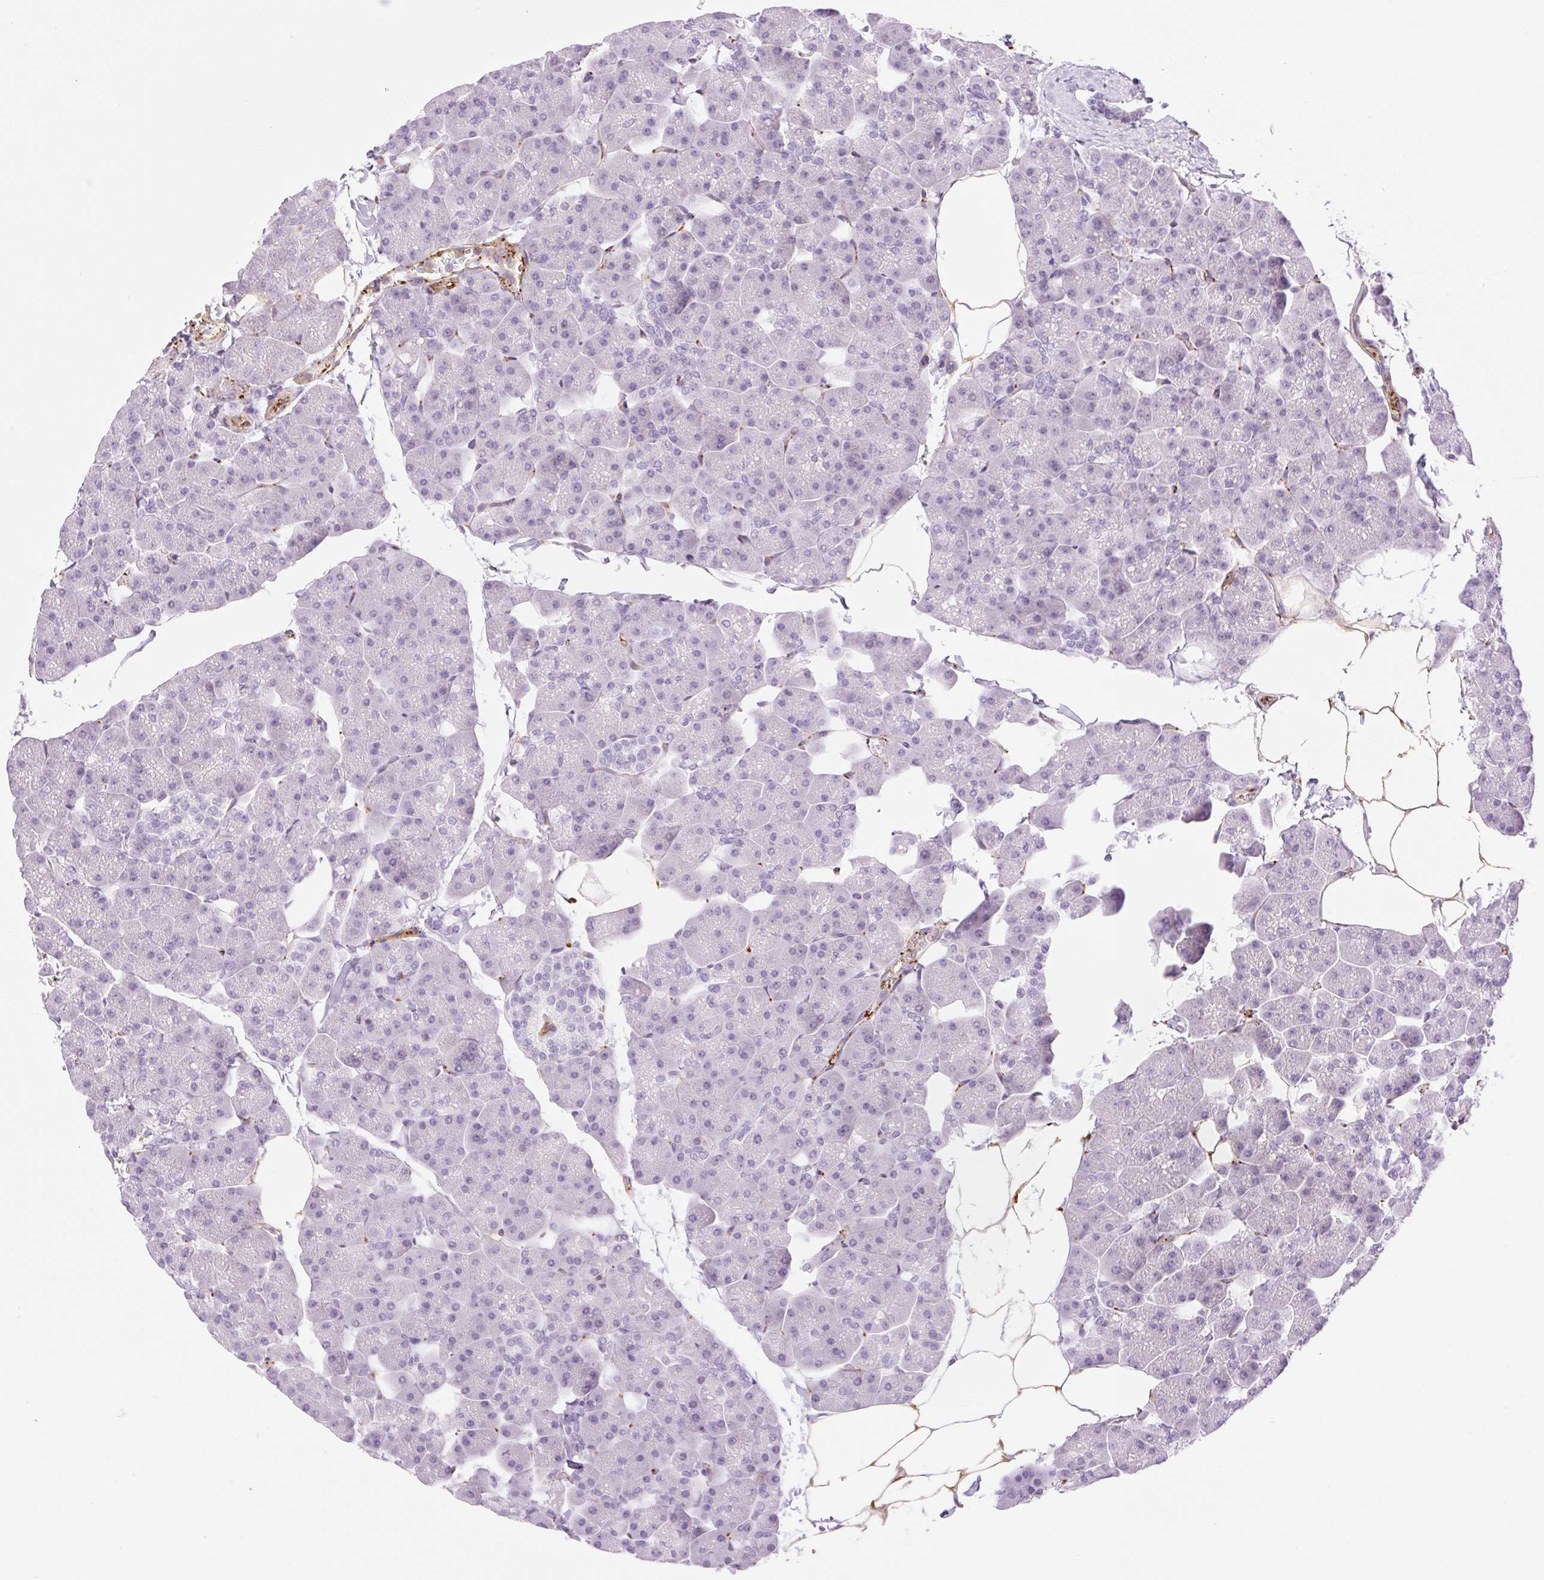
{"staining": {"intensity": "negative", "quantity": "none", "location": "none"}, "tissue": "pancreas", "cell_type": "Exocrine glandular cells", "image_type": "normal", "snomed": [{"axis": "morphology", "description": "Normal tissue, NOS"}, {"axis": "topography", "description": "Pancreas"}], "caption": "The histopathology image reveals no significant staining in exocrine glandular cells of pancreas. (IHC, brightfield microscopy, high magnification).", "gene": "EHD1", "patient": {"sex": "male", "age": 35}}